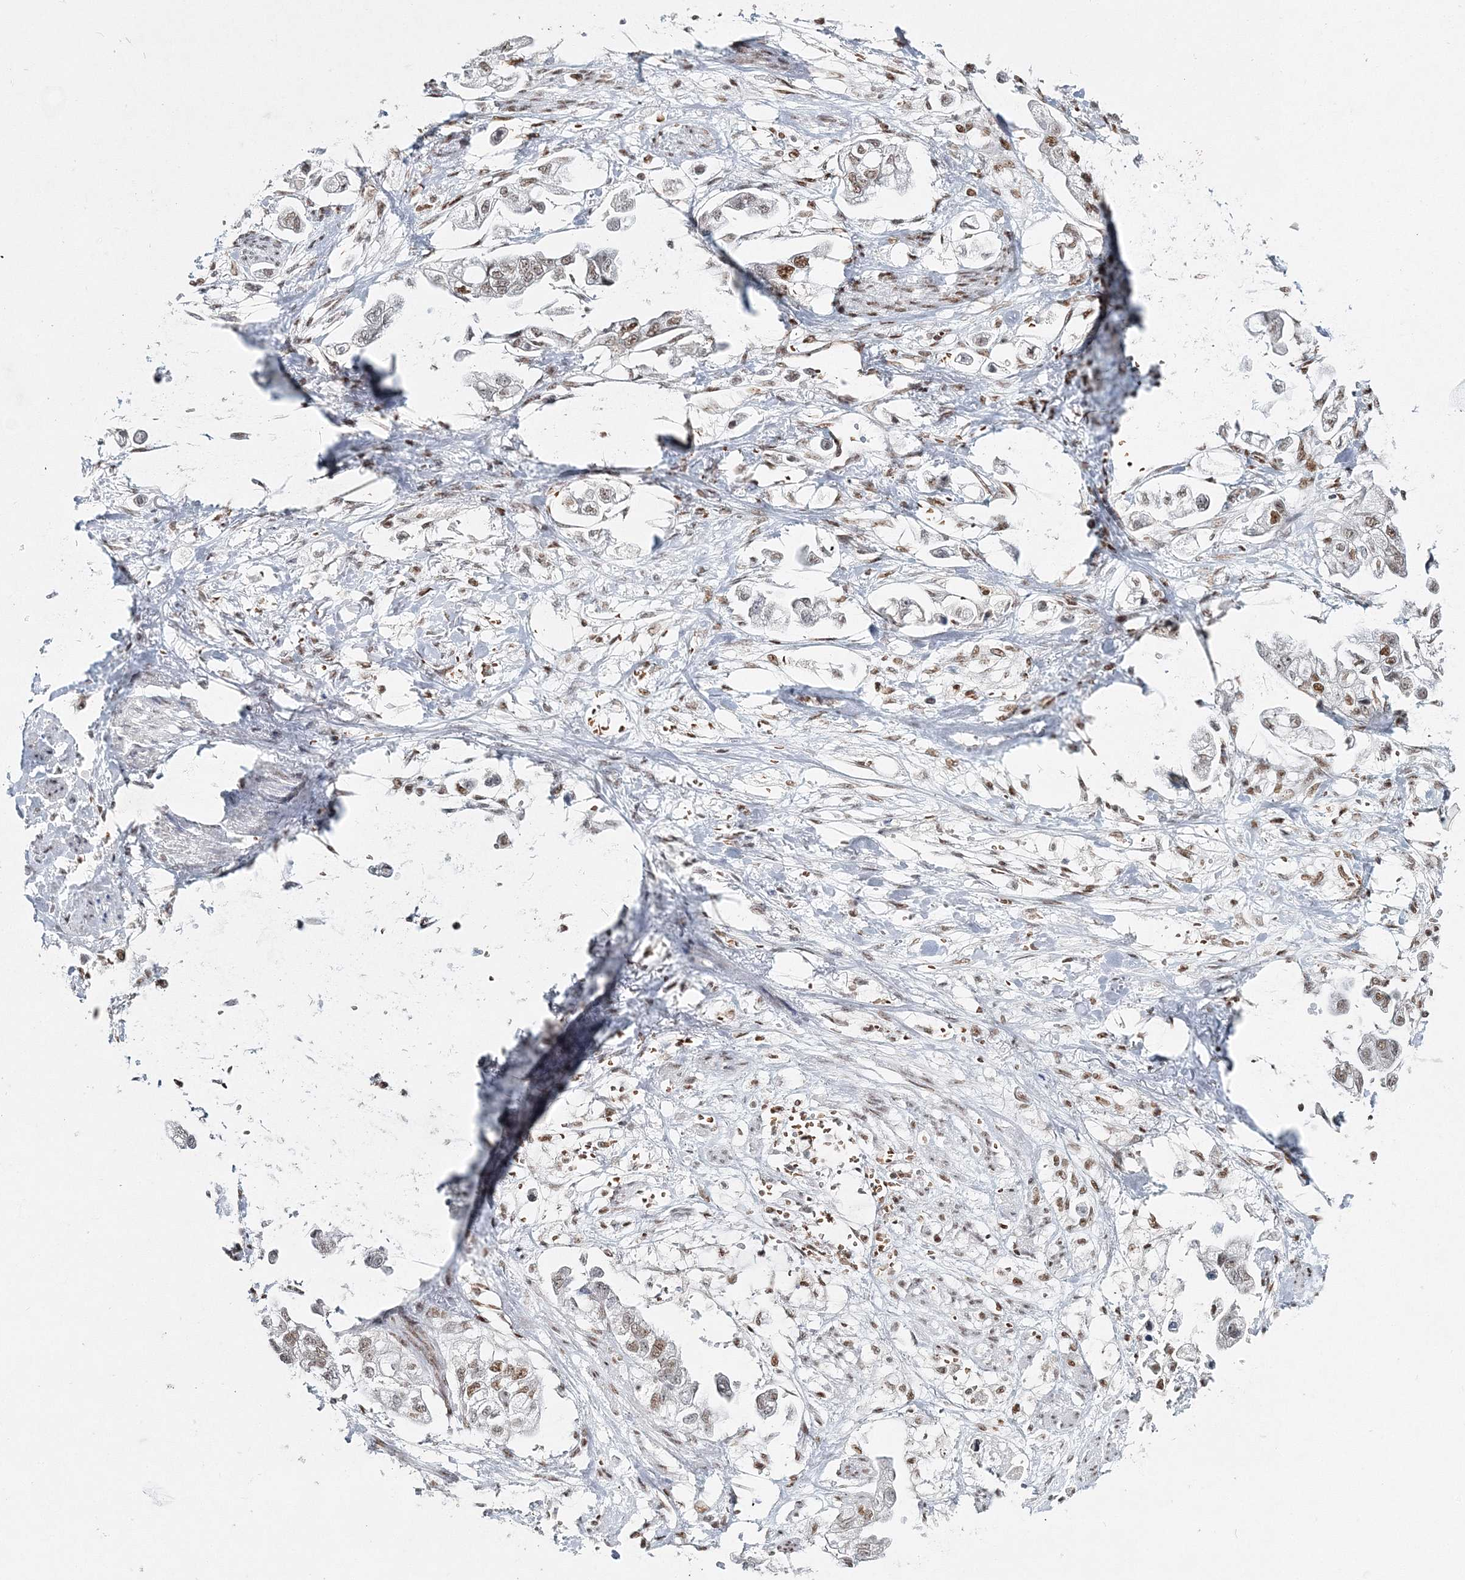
{"staining": {"intensity": "moderate", "quantity": "<25%", "location": "nuclear"}, "tissue": "stomach cancer", "cell_type": "Tumor cells", "image_type": "cancer", "snomed": [{"axis": "morphology", "description": "Adenocarcinoma, NOS"}, {"axis": "topography", "description": "Stomach"}], "caption": "A photomicrograph of human stomach cancer (adenocarcinoma) stained for a protein displays moderate nuclear brown staining in tumor cells. Immunohistochemistry (ihc) stains the protein in brown and the nuclei are stained blue.", "gene": "QRICH1", "patient": {"sex": "male", "age": 62}}